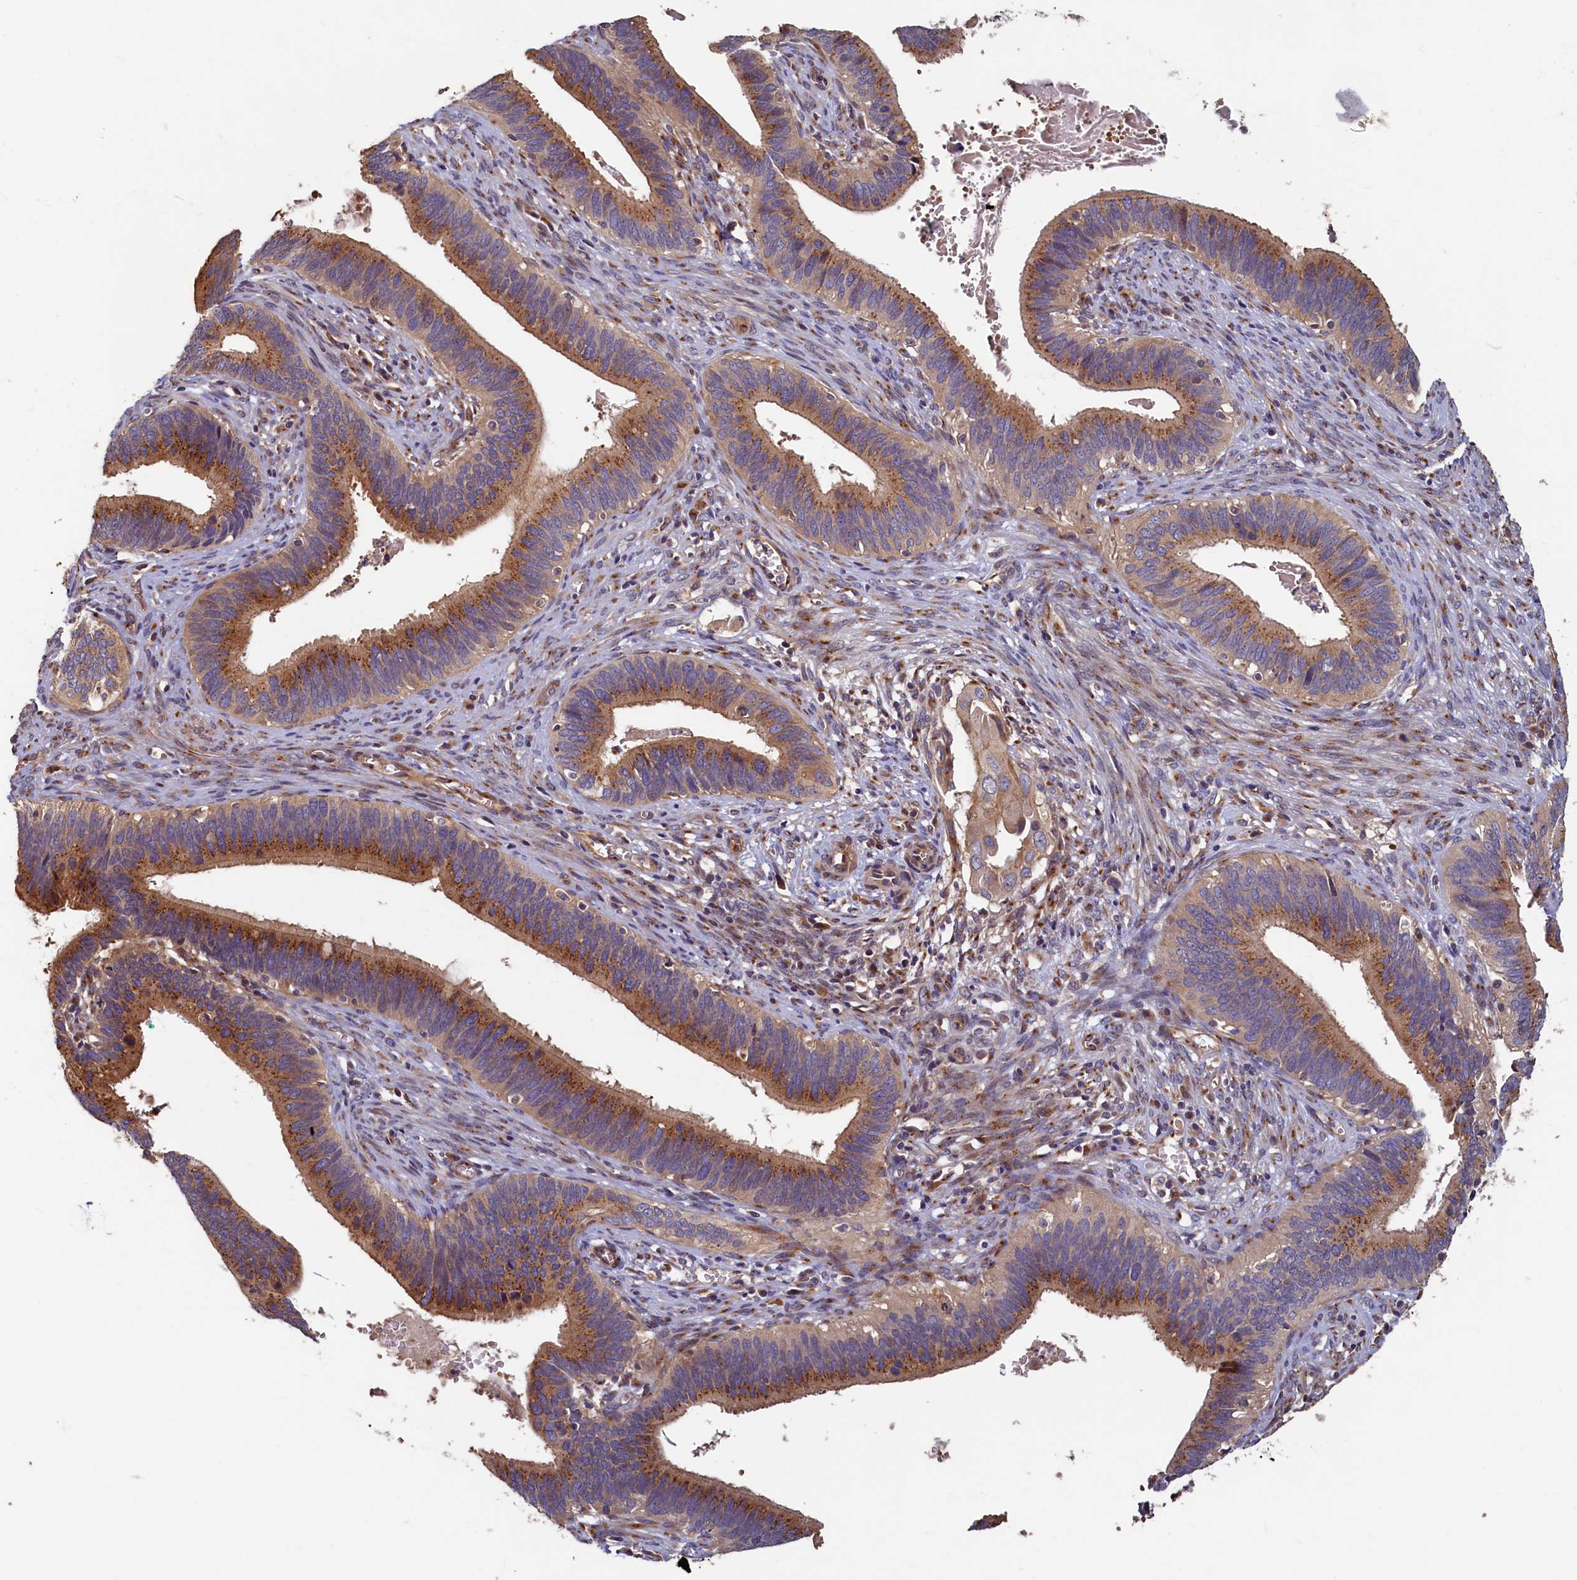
{"staining": {"intensity": "strong", "quantity": ">75%", "location": "cytoplasmic/membranous"}, "tissue": "cervical cancer", "cell_type": "Tumor cells", "image_type": "cancer", "snomed": [{"axis": "morphology", "description": "Adenocarcinoma, NOS"}, {"axis": "topography", "description": "Cervix"}], "caption": "IHC staining of cervical adenocarcinoma, which exhibits high levels of strong cytoplasmic/membranous positivity in about >75% of tumor cells indicating strong cytoplasmic/membranous protein staining. The staining was performed using DAB (brown) for protein detection and nuclei were counterstained in hematoxylin (blue).", "gene": "TMEM181", "patient": {"sex": "female", "age": 42}}